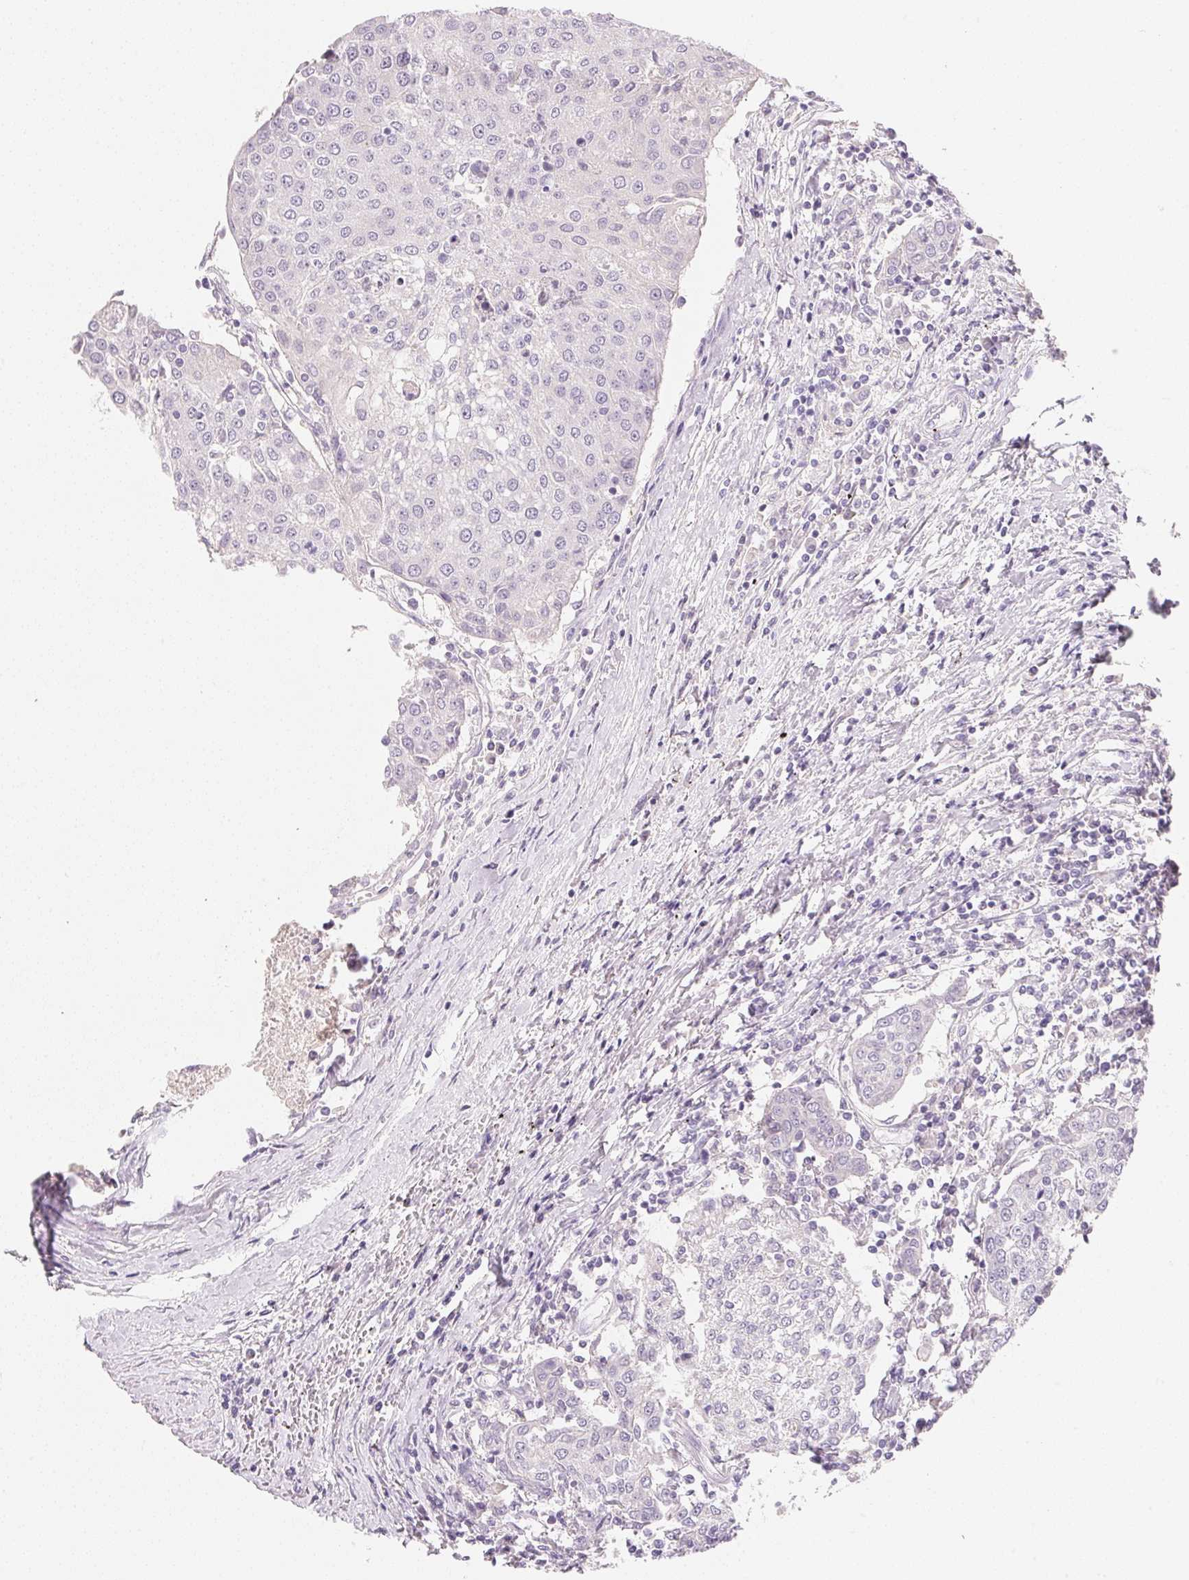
{"staining": {"intensity": "negative", "quantity": "none", "location": "none"}, "tissue": "urothelial cancer", "cell_type": "Tumor cells", "image_type": "cancer", "snomed": [{"axis": "morphology", "description": "Urothelial carcinoma, High grade"}, {"axis": "topography", "description": "Urinary bladder"}], "caption": "Tumor cells are negative for brown protein staining in urothelial cancer.", "gene": "MCOLN3", "patient": {"sex": "female", "age": 85}}